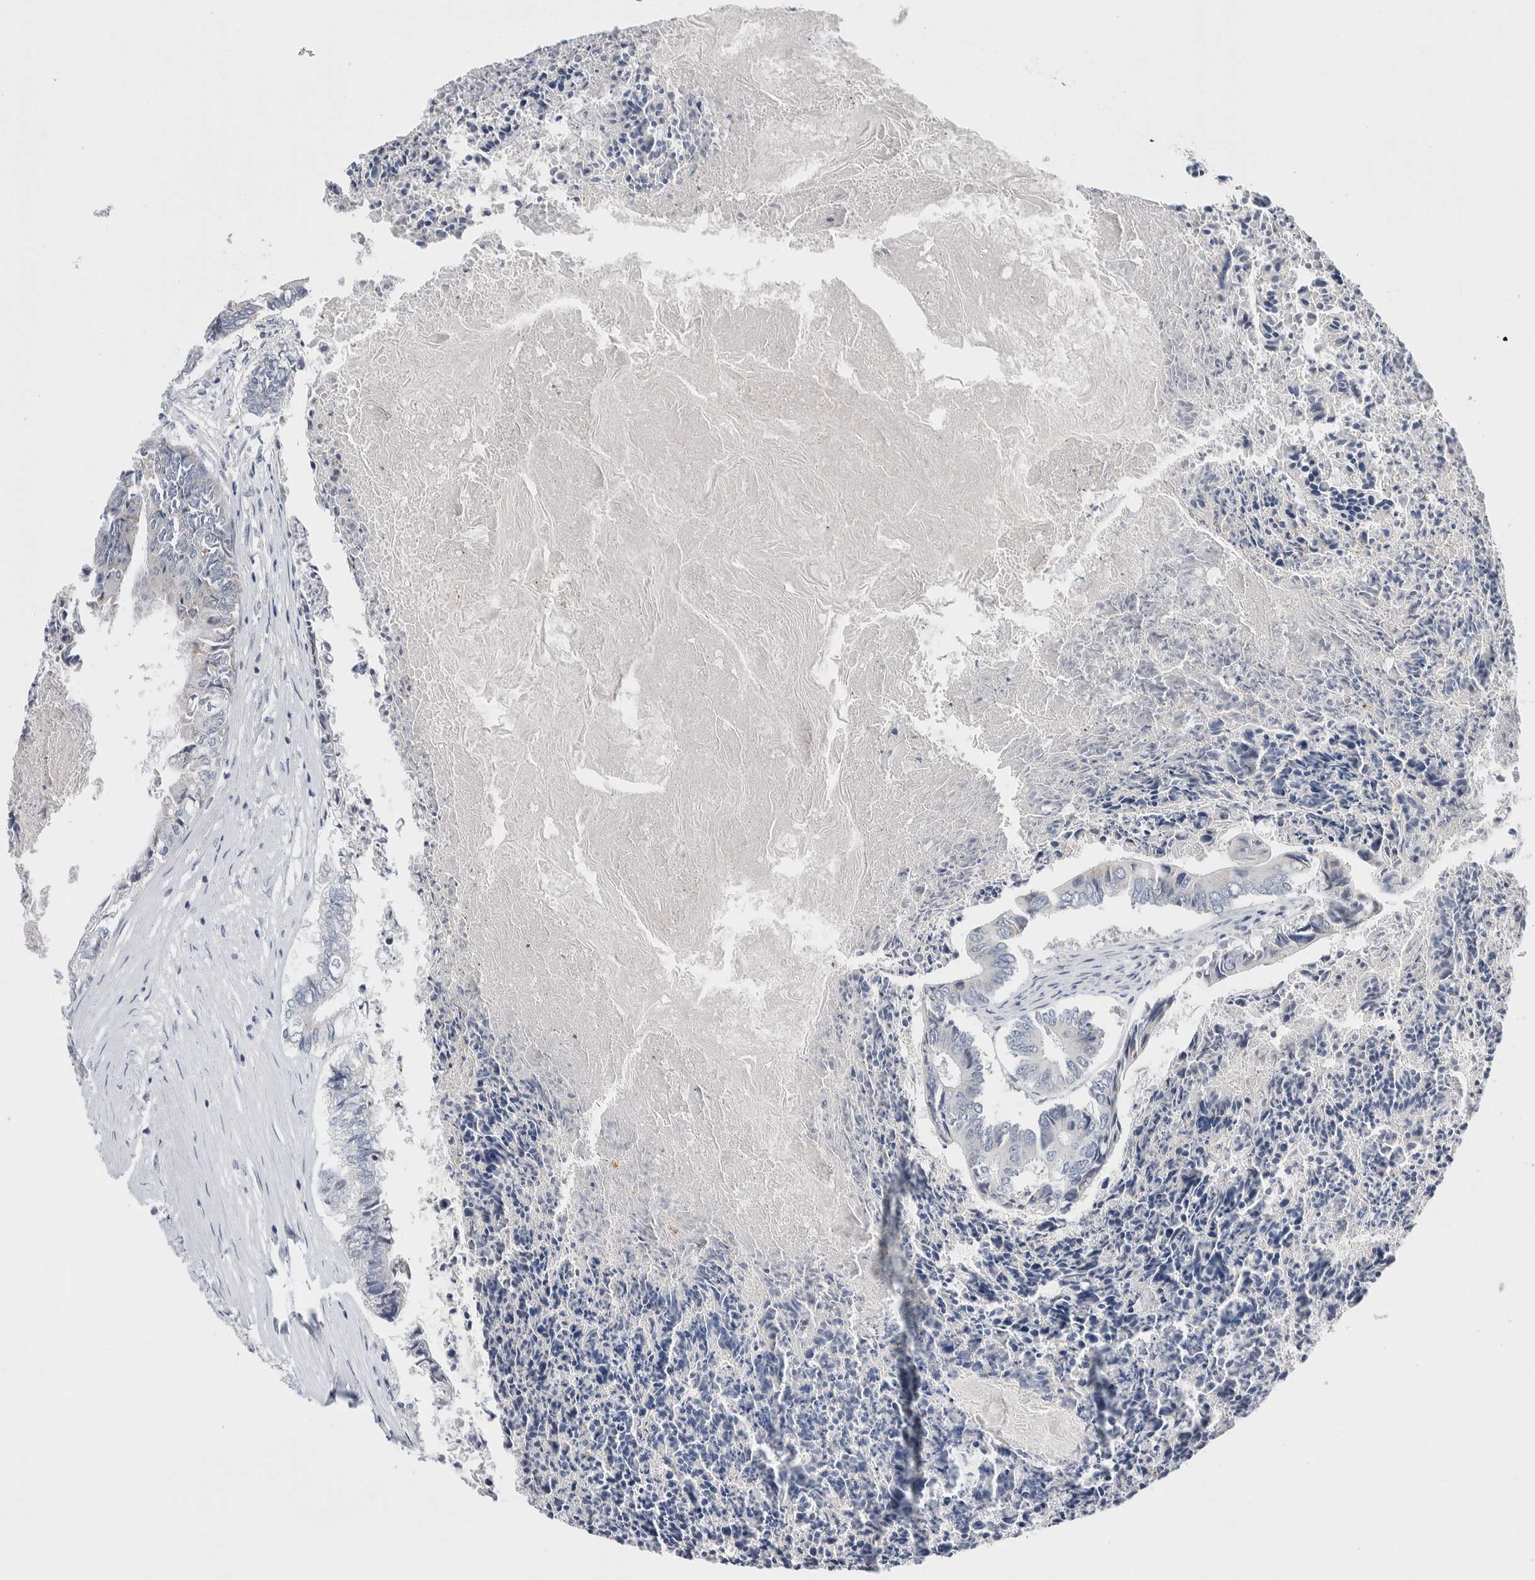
{"staining": {"intensity": "negative", "quantity": "none", "location": "none"}, "tissue": "colorectal cancer", "cell_type": "Tumor cells", "image_type": "cancer", "snomed": [{"axis": "morphology", "description": "Adenocarcinoma, NOS"}, {"axis": "topography", "description": "Rectum"}], "caption": "Photomicrograph shows no protein staining in tumor cells of adenocarcinoma (colorectal) tissue.", "gene": "SCN2A", "patient": {"sex": "male", "age": 63}}